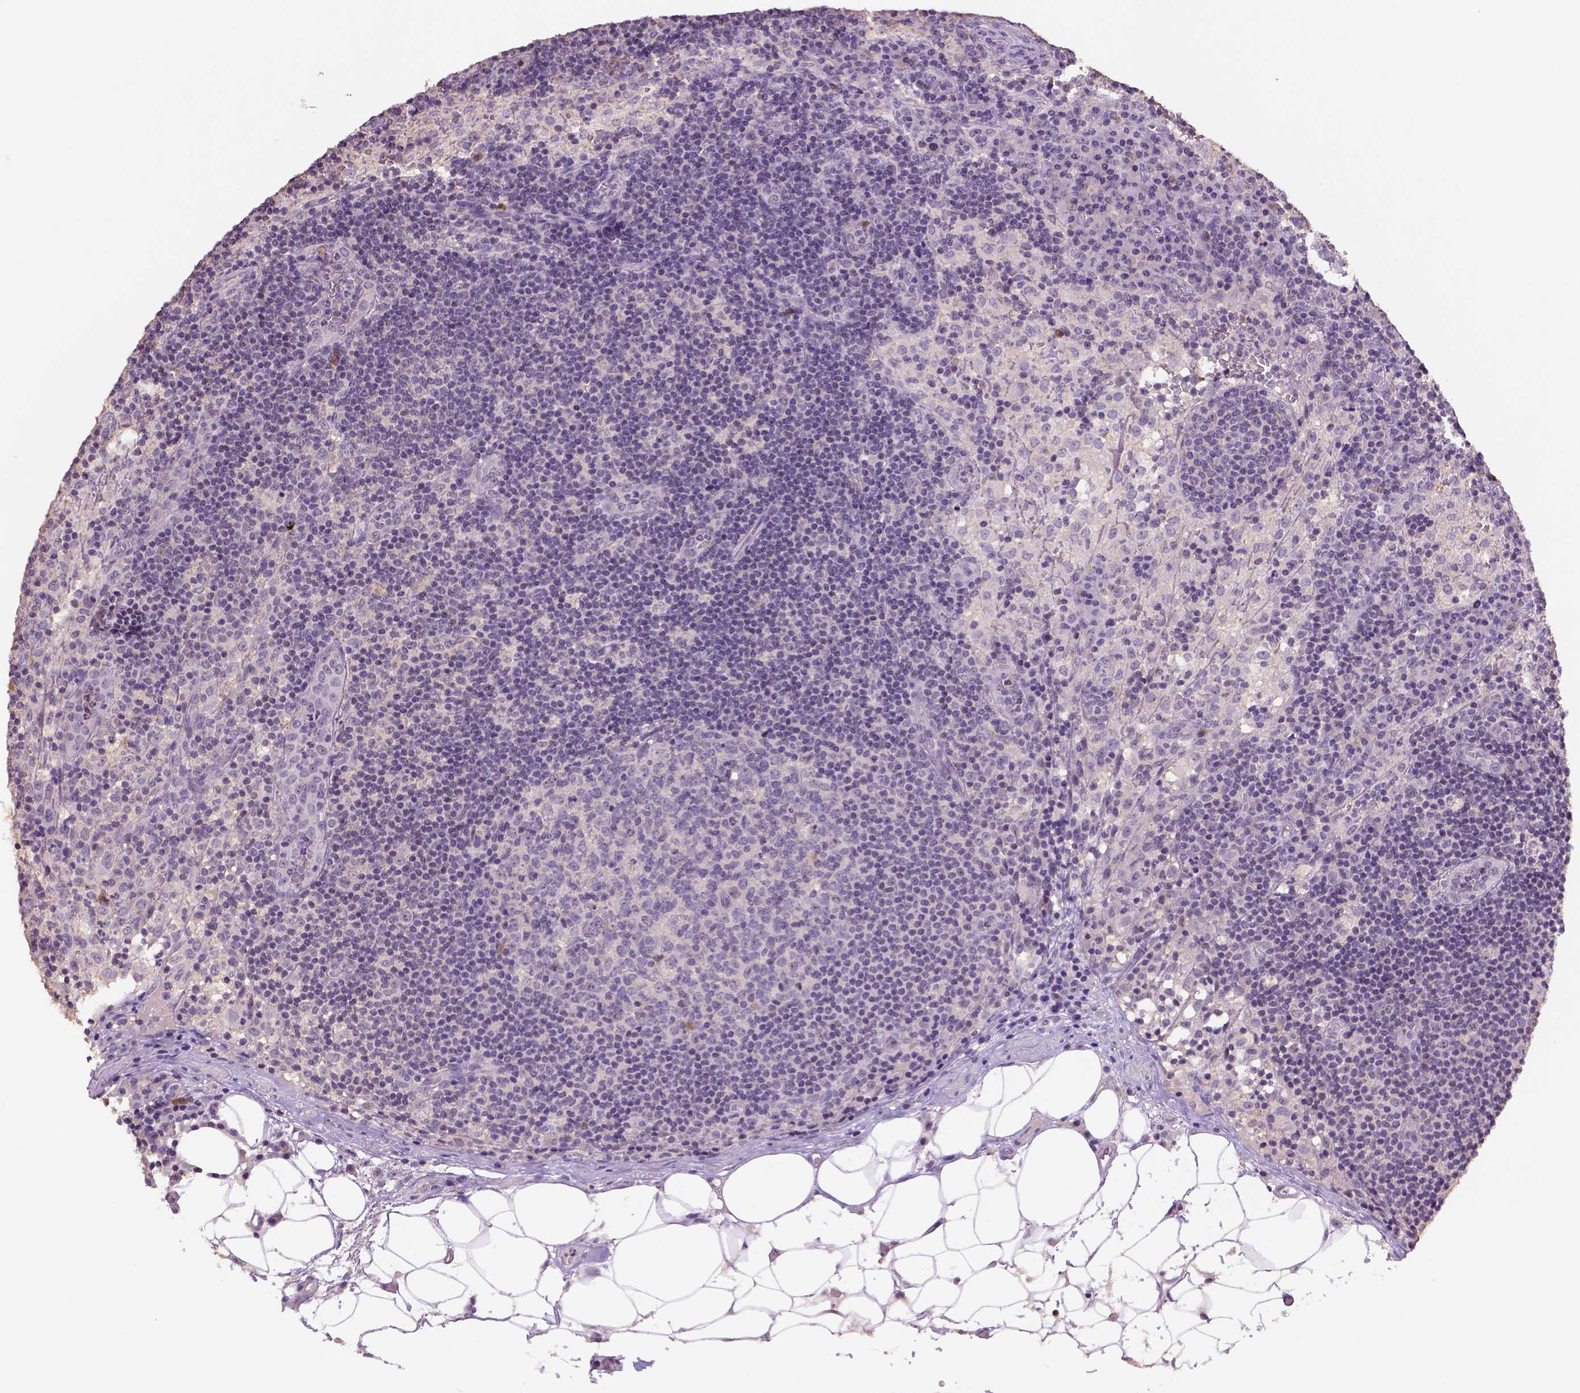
{"staining": {"intensity": "weak", "quantity": "<25%", "location": "nuclear"}, "tissue": "lymph node", "cell_type": "Germinal center cells", "image_type": "normal", "snomed": [{"axis": "morphology", "description": "Normal tissue, NOS"}, {"axis": "topography", "description": "Lymph node"}], "caption": "IHC image of benign lymph node: lymph node stained with DAB reveals no significant protein positivity in germinal center cells.", "gene": "SCML4", "patient": {"sex": "male", "age": 62}}